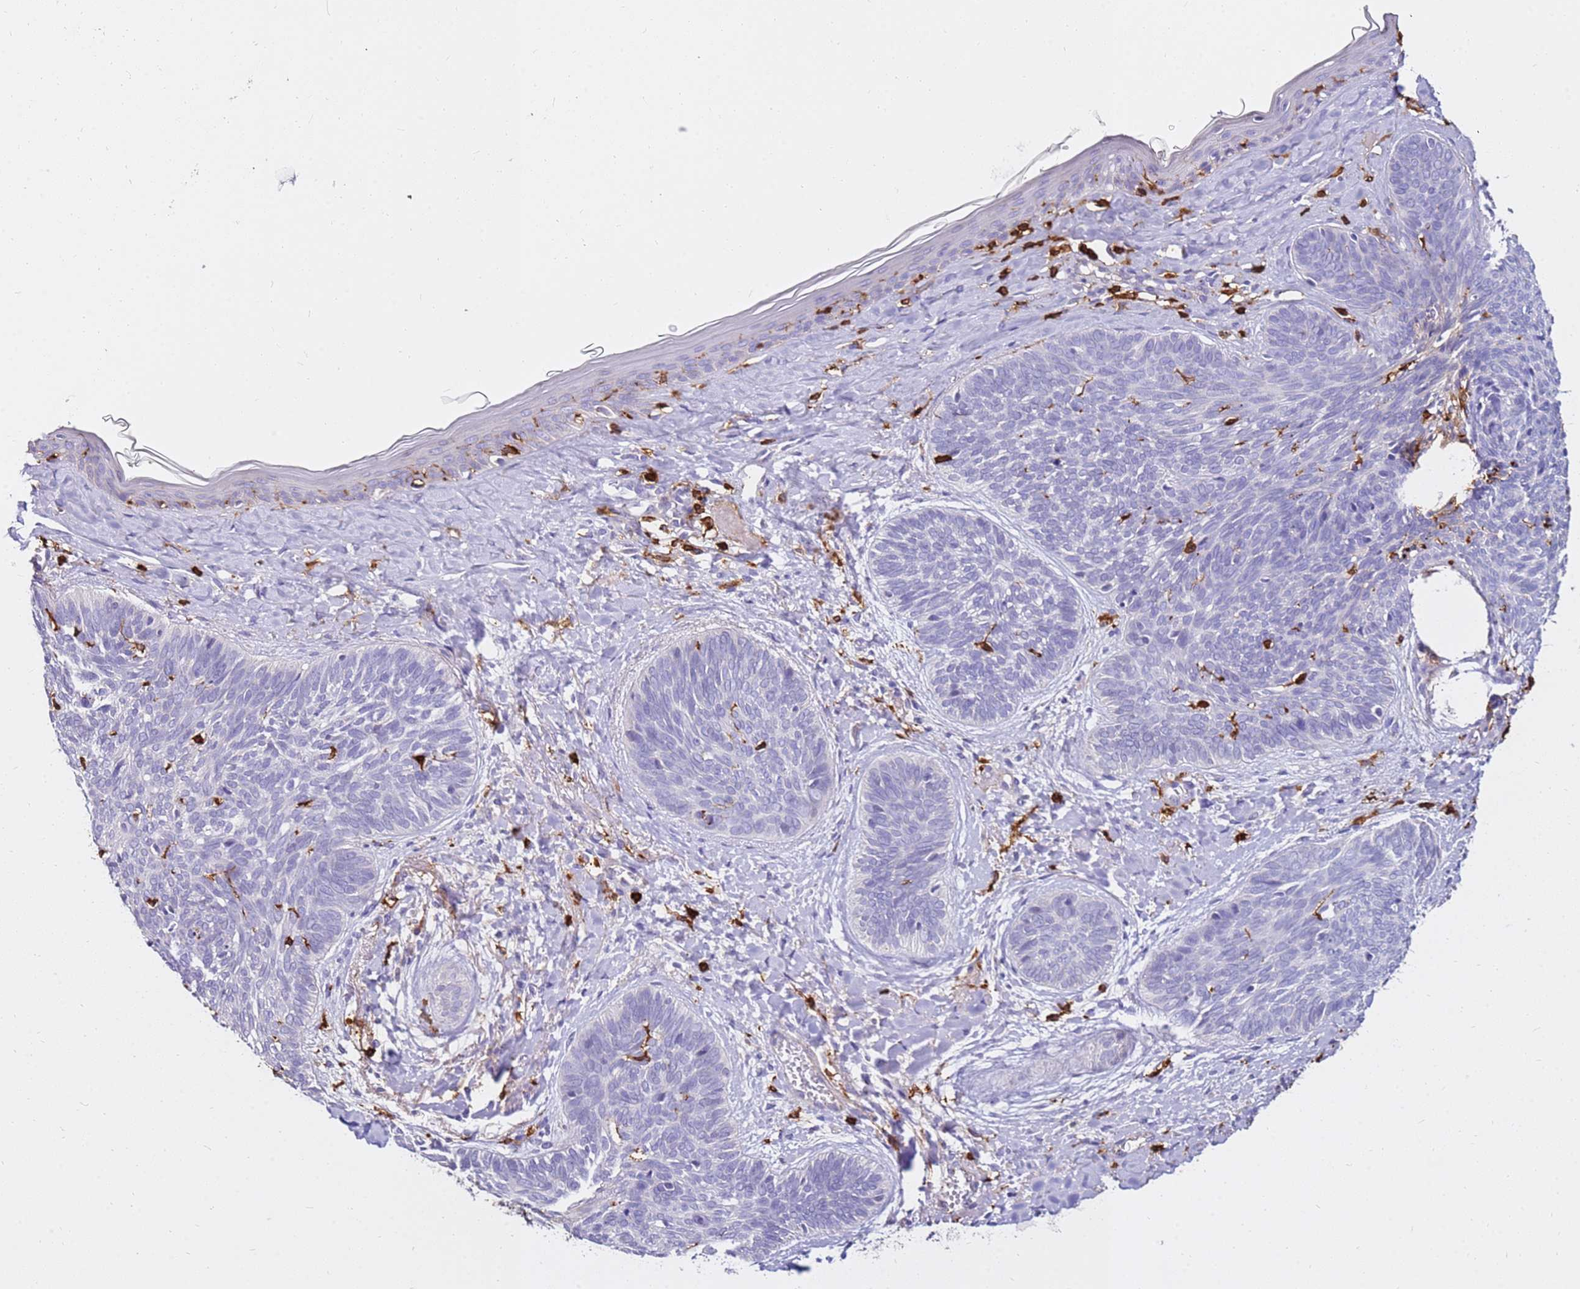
{"staining": {"intensity": "negative", "quantity": "none", "location": "none"}, "tissue": "skin cancer", "cell_type": "Tumor cells", "image_type": "cancer", "snomed": [{"axis": "morphology", "description": "Basal cell carcinoma"}, {"axis": "topography", "description": "Skin"}], "caption": "This is an immunohistochemistry (IHC) photomicrograph of skin basal cell carcinoma. There is no positivity in tumor cells.", "gene": "CORO1A", "patient": {"sex": "female", "age": 81}}